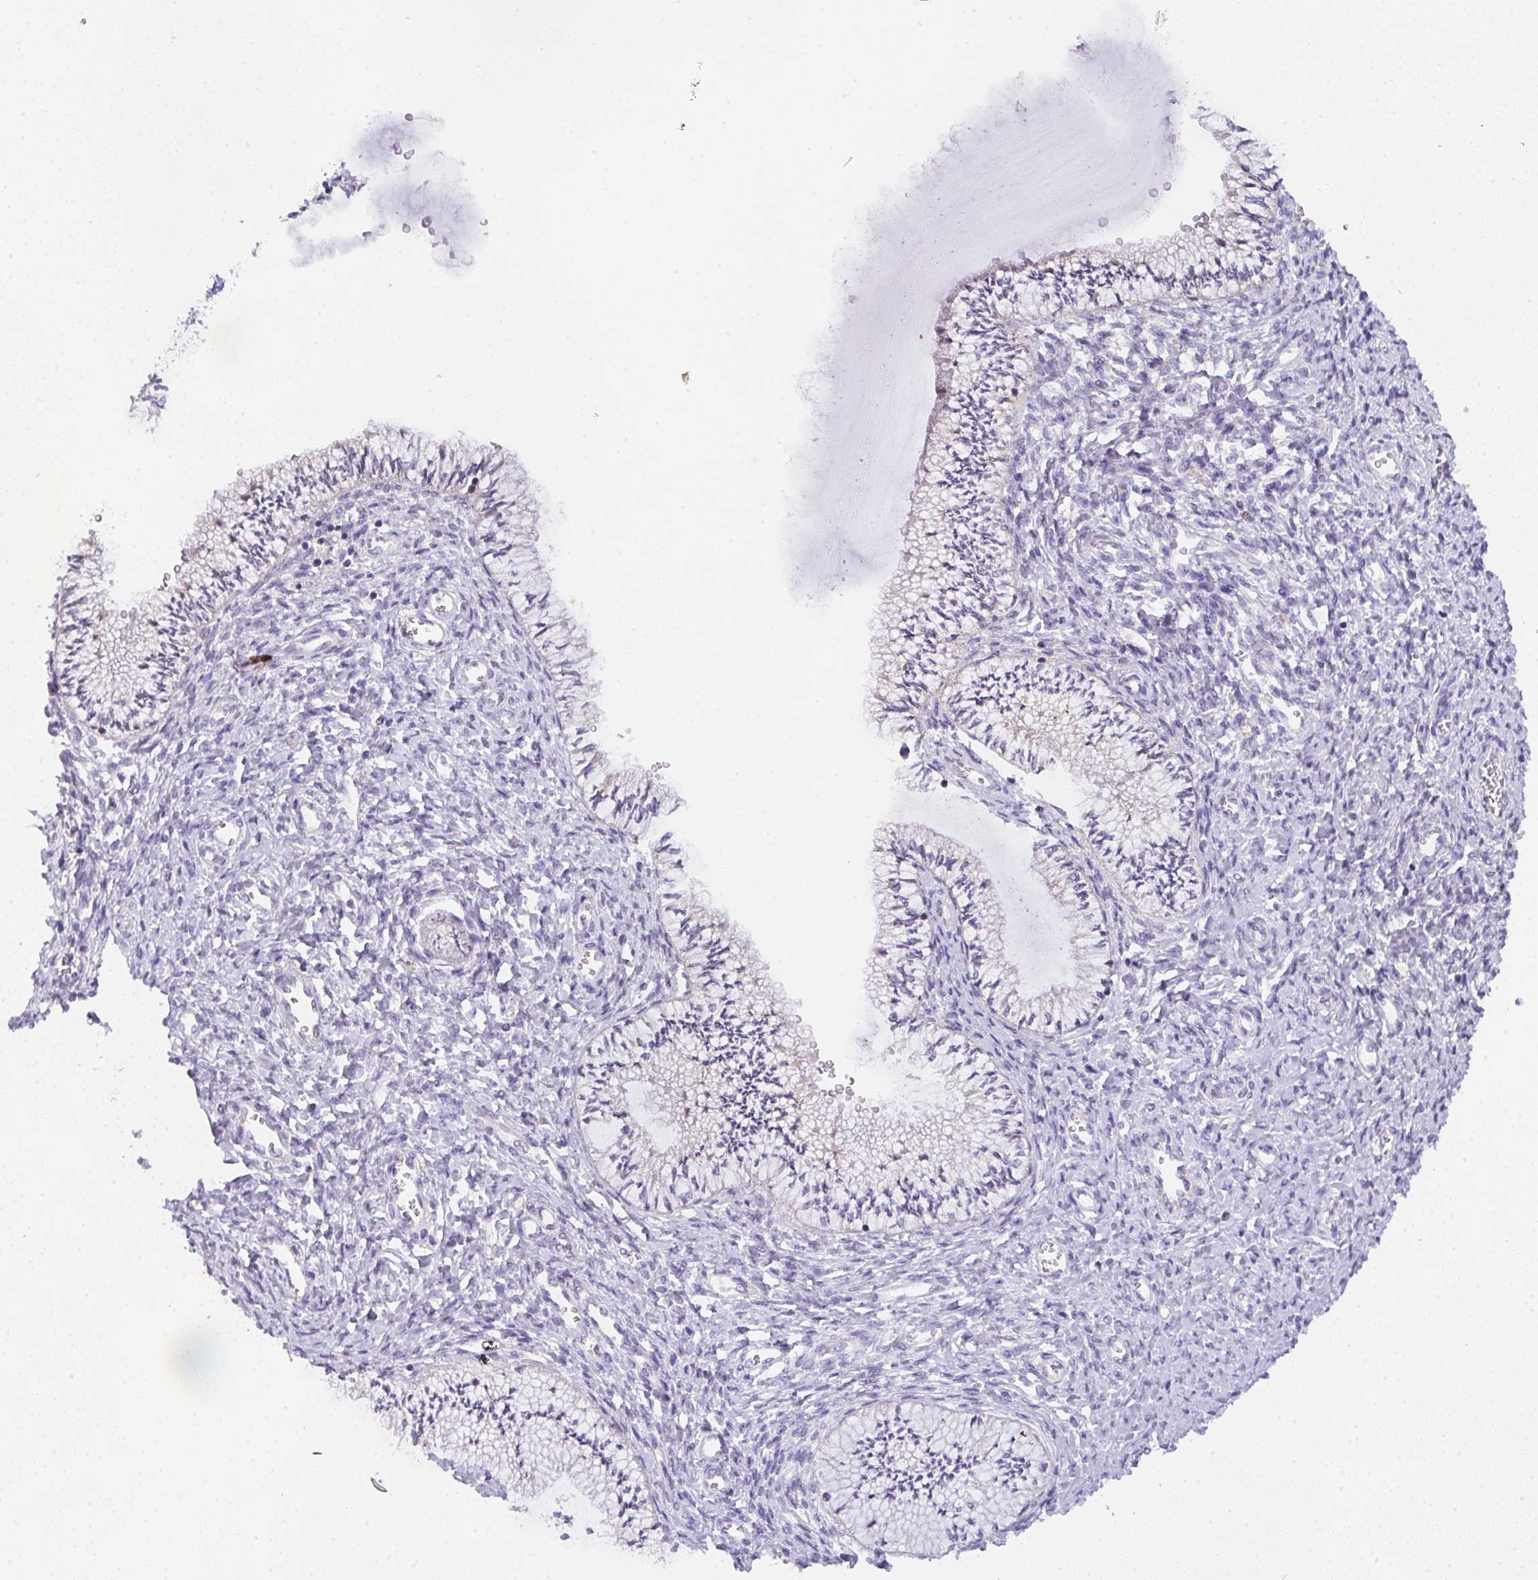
{"staining": {"intensity": "negative", "quantity": "none", "location": "none"}, "tissue": "cervix", "cell_type": "Glandular cells", "image_type": "normal", "snomed": [{"axis": "morphology", "description": "Normal tissue, NOS"}, {"axis": "topography", "description": "Cervix"}], "caption": "Immunohistochemical staining of unremarkable cervix exhibits no significant staining in glandular cells.", "gene": "CACNA1S", "patient": {"sex": "female", "age": 24}}